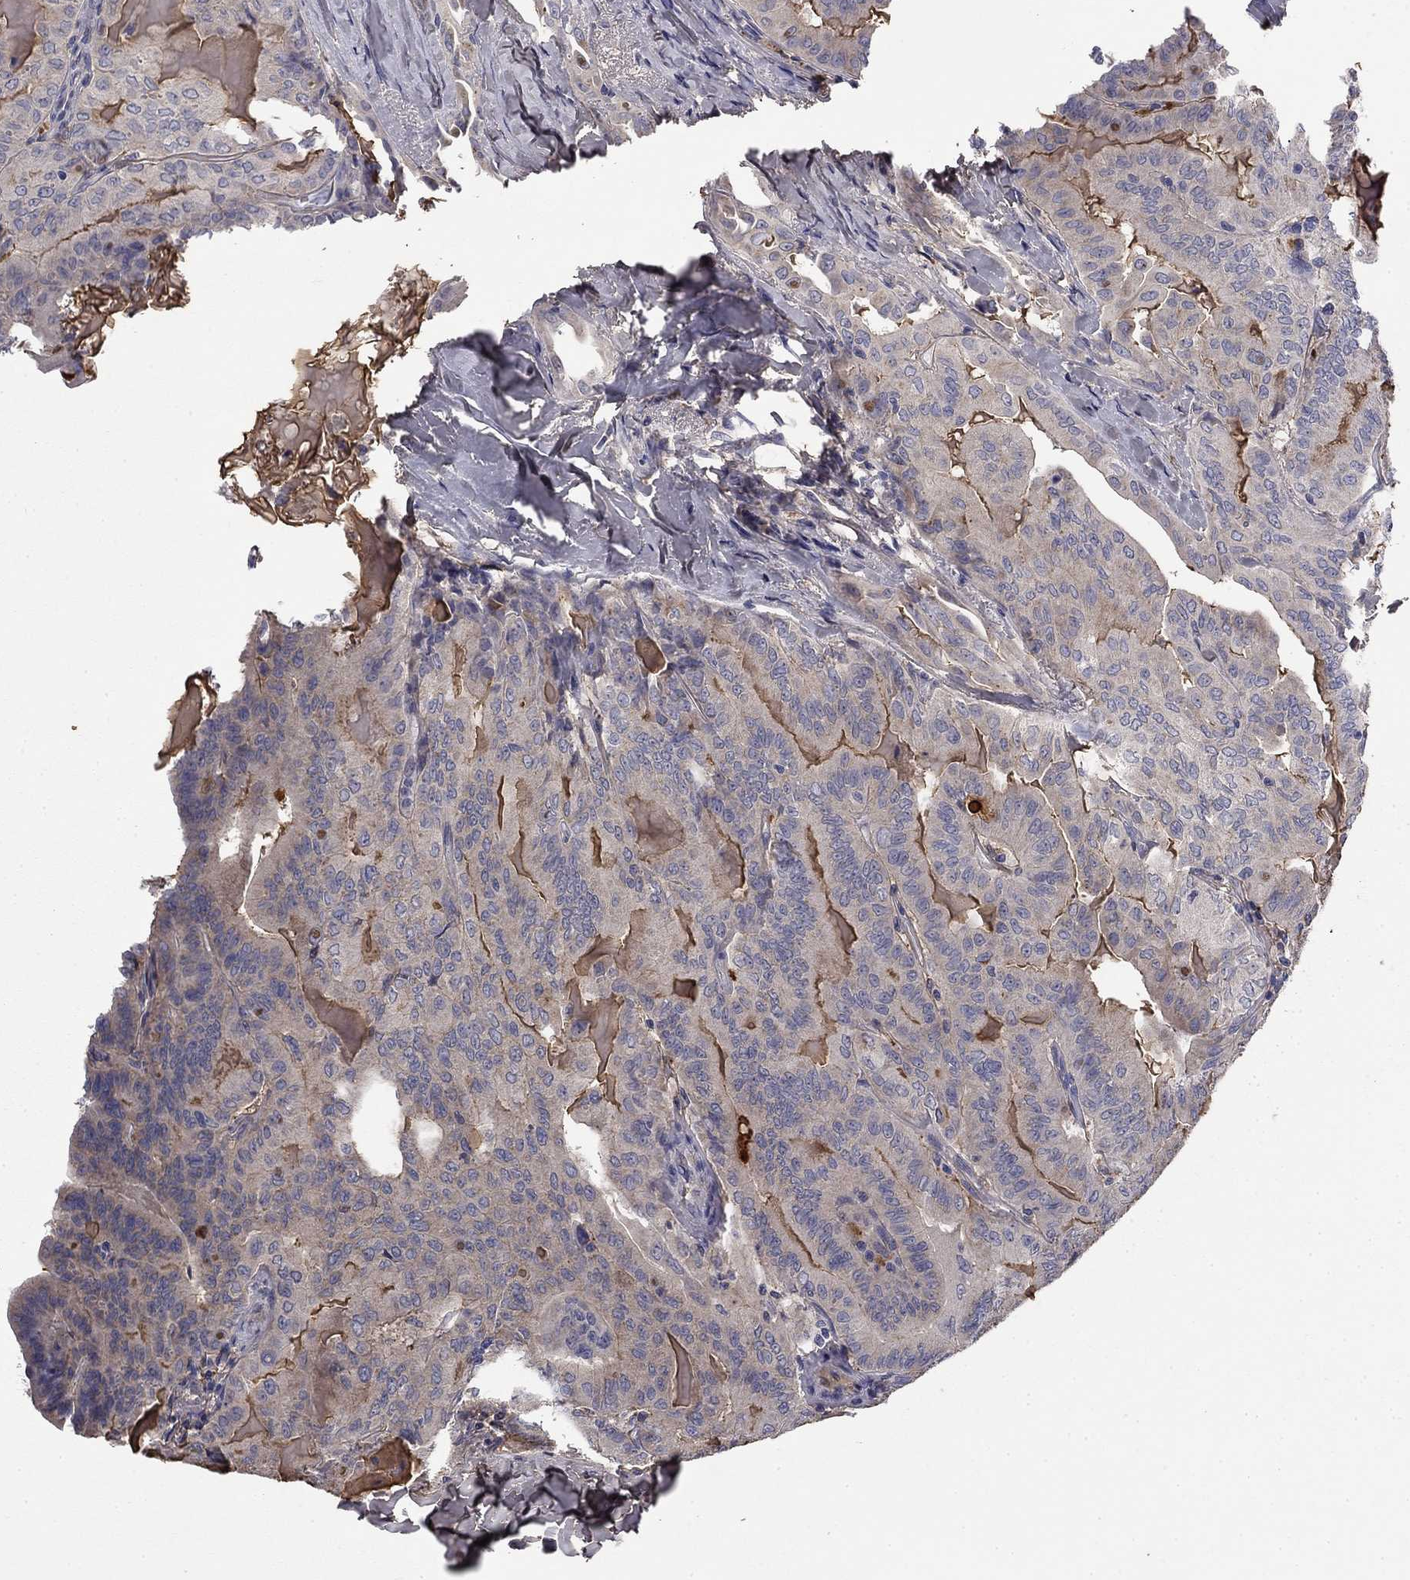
{"staining": {"intensity": "negative", "quantity": "none", "location": "none"}, "tissue": "thyroid cancer", "cell_type": "Tumor cells", "image_type": "cancer", "snomed": [{"axis": "morphology", "description": "Papillary adenocarcinoma, NOS"}, {"axis": "topography", "description": "Thyroid gland"}], "caption": "An image of thyroid cancer (papillary adenocarcinoma) stained for a protein shows no brown staining in tumor cells.", "gene": "COL2A1", "patient": {"sex": "female", "age": 68}}